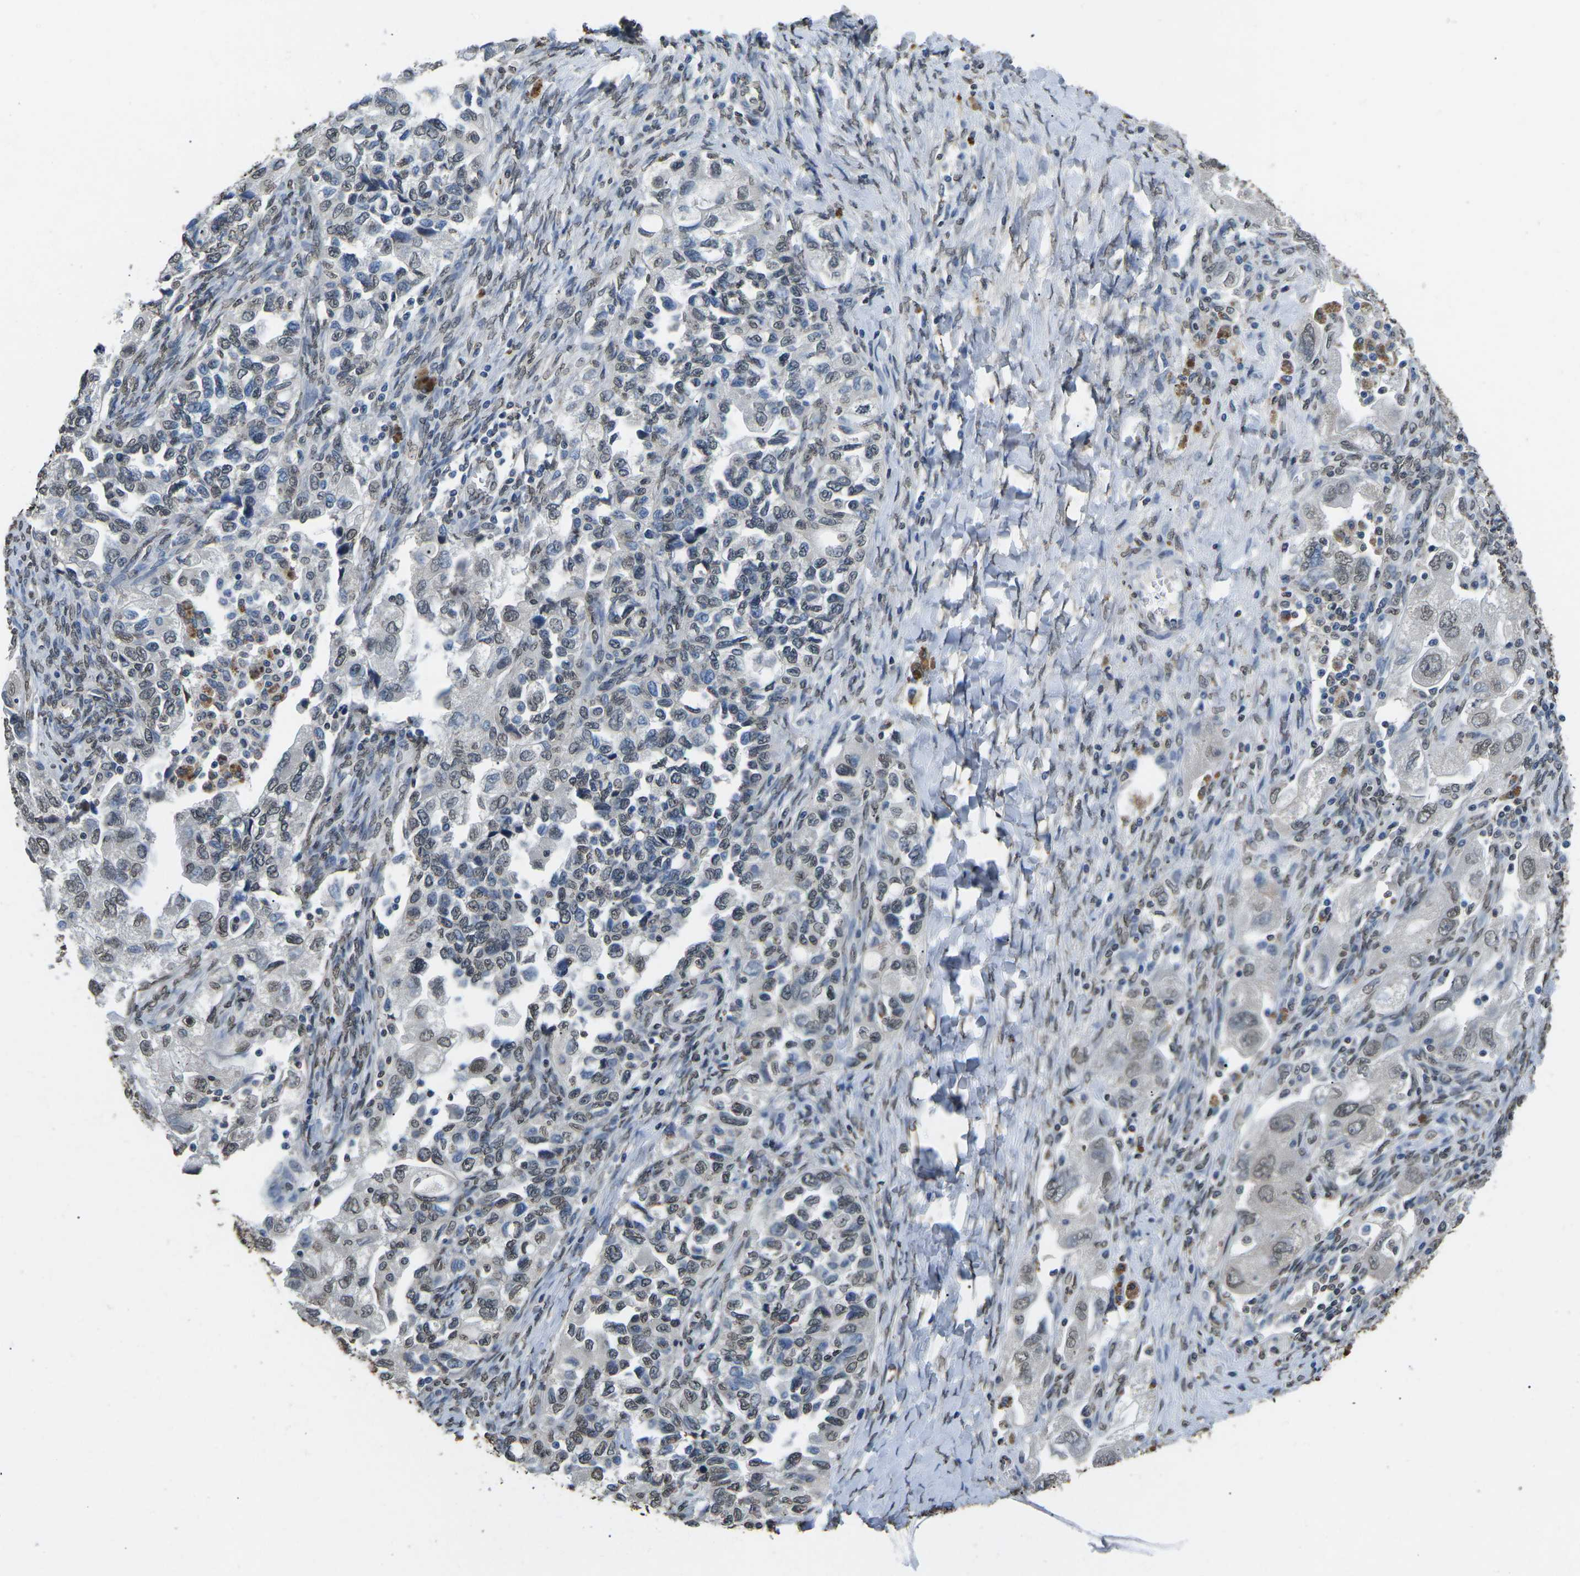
{"staining": {"intensity": "weak", "quantity": "25%-75%", "location": "nuclear"}, "tissue": "ovarian cancer", "cell_type": "Tumor cells", "image_type": "cancer", "snomed": [{"axis": "morphology", "description": "Carcinoma, NOS"}, {"axis": "morphology", "description": "Cystadenocarcinoma, serous, NOS"}, {"axis": "topography", "description": "Ovary"}], "caption": "High-magnification brightfield microscopy of ovarian cancer stained with DAB (3,3'-diaminobenzidine) (brown) and counterstained with hematoxylin (blue). tumor cells exhibit weak nuclear positivity is appreciated in about25%-75% of cells.", "gene": "SCNN1B", "patient": {"sex": "female", "age": 69}}